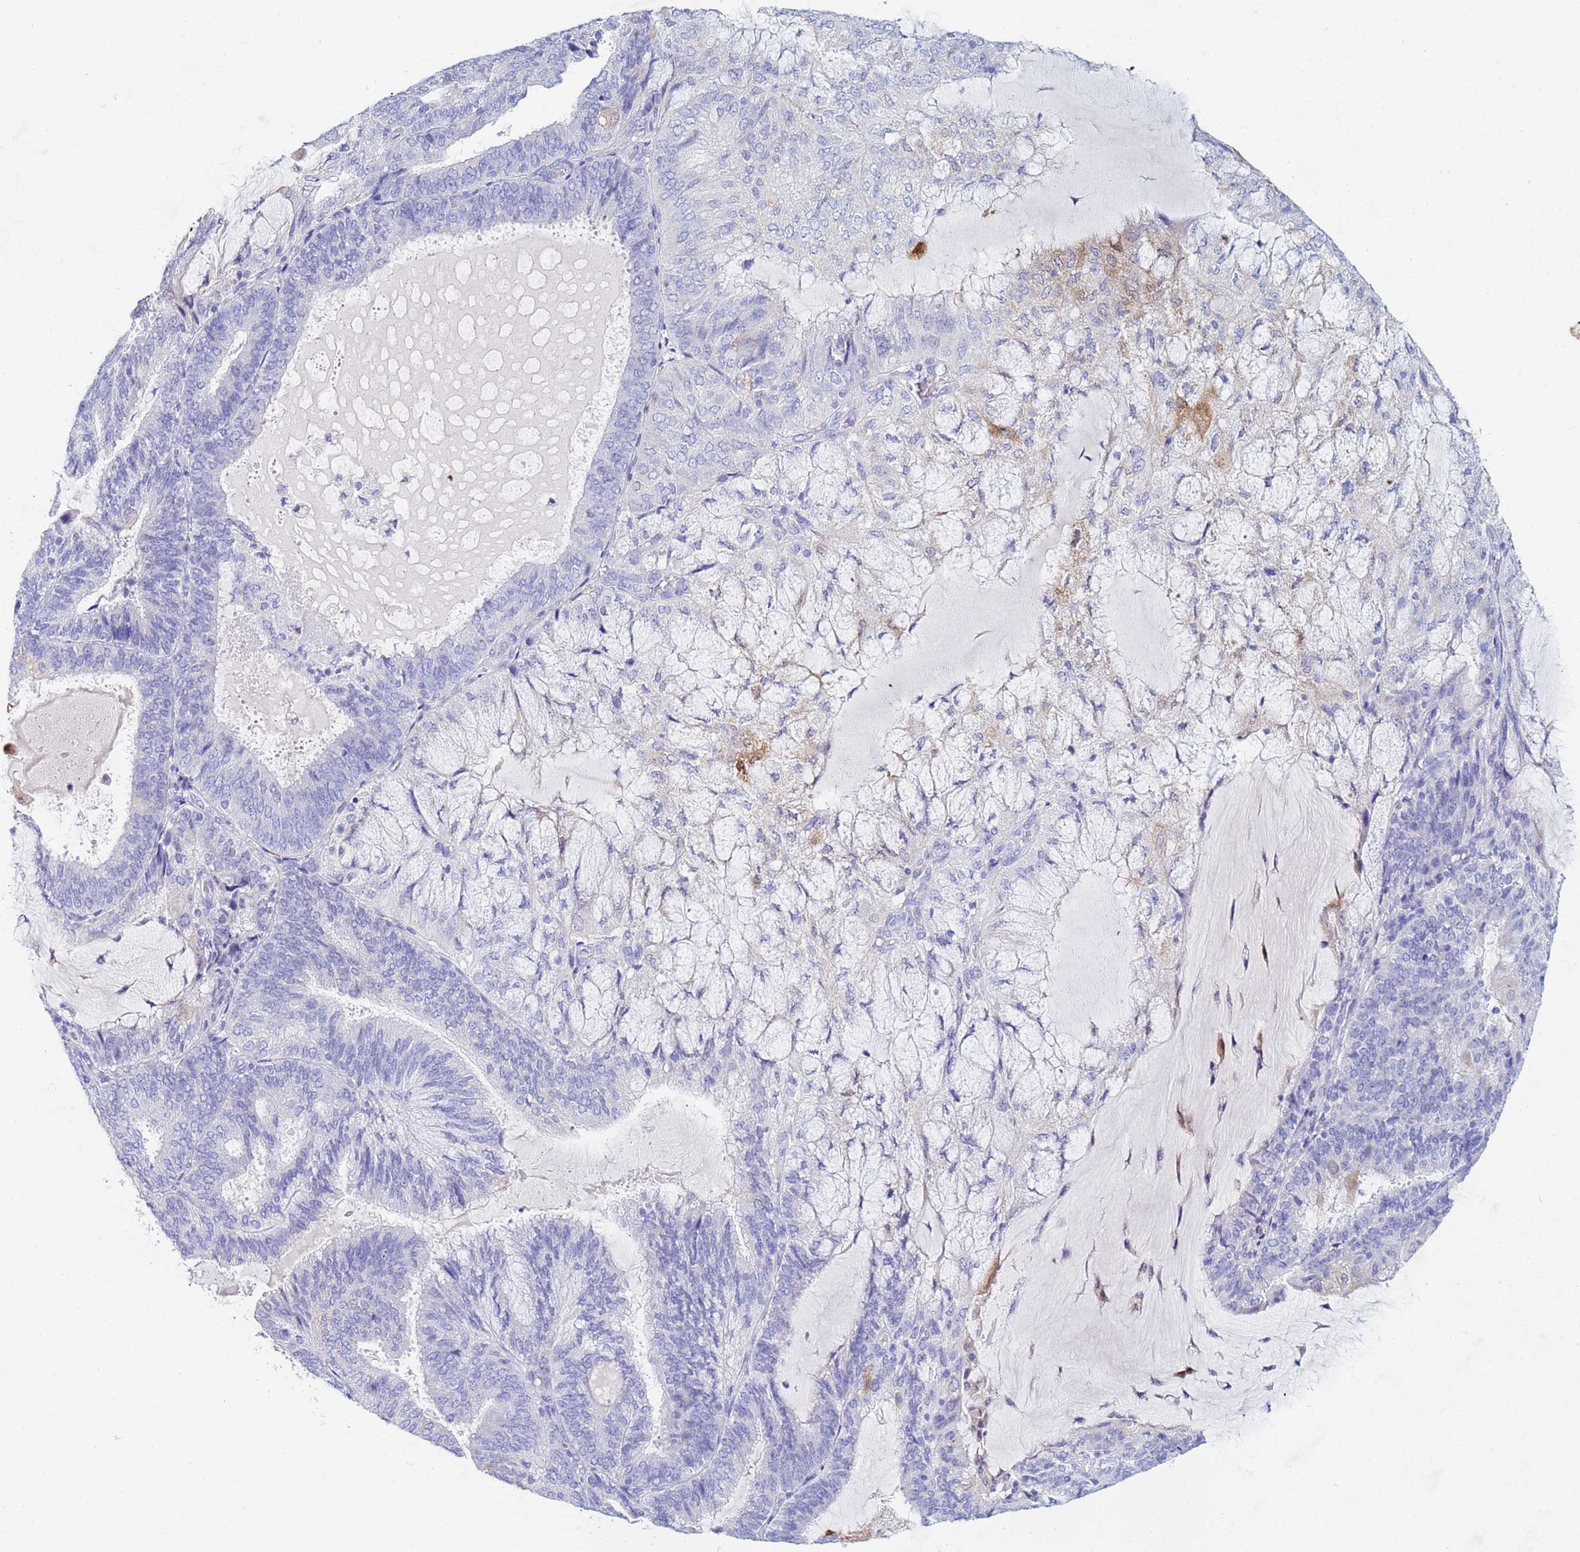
{"staining": {"intensity": "negative", "quantity": "none", "location": "none"}, "tissue": "endometrial cancer", "cell_type": "Tumor cells", "image_type": "cancer", "snomed": [{"axis": "morphology", "description": "Adenocarcinoma, NOS"}, {"axis": "topography", "description": "Endometrium"}], "caption": "Tumor cells show no significant protein staining in adenocarcinoma (endometrial). (Stains: DAB IHC with hematoxylin counter stain, Microscopy: brightfield microscopy at high magnification).", "gene": "CSTB", "patient": {"sex": "female", "age": 81}}